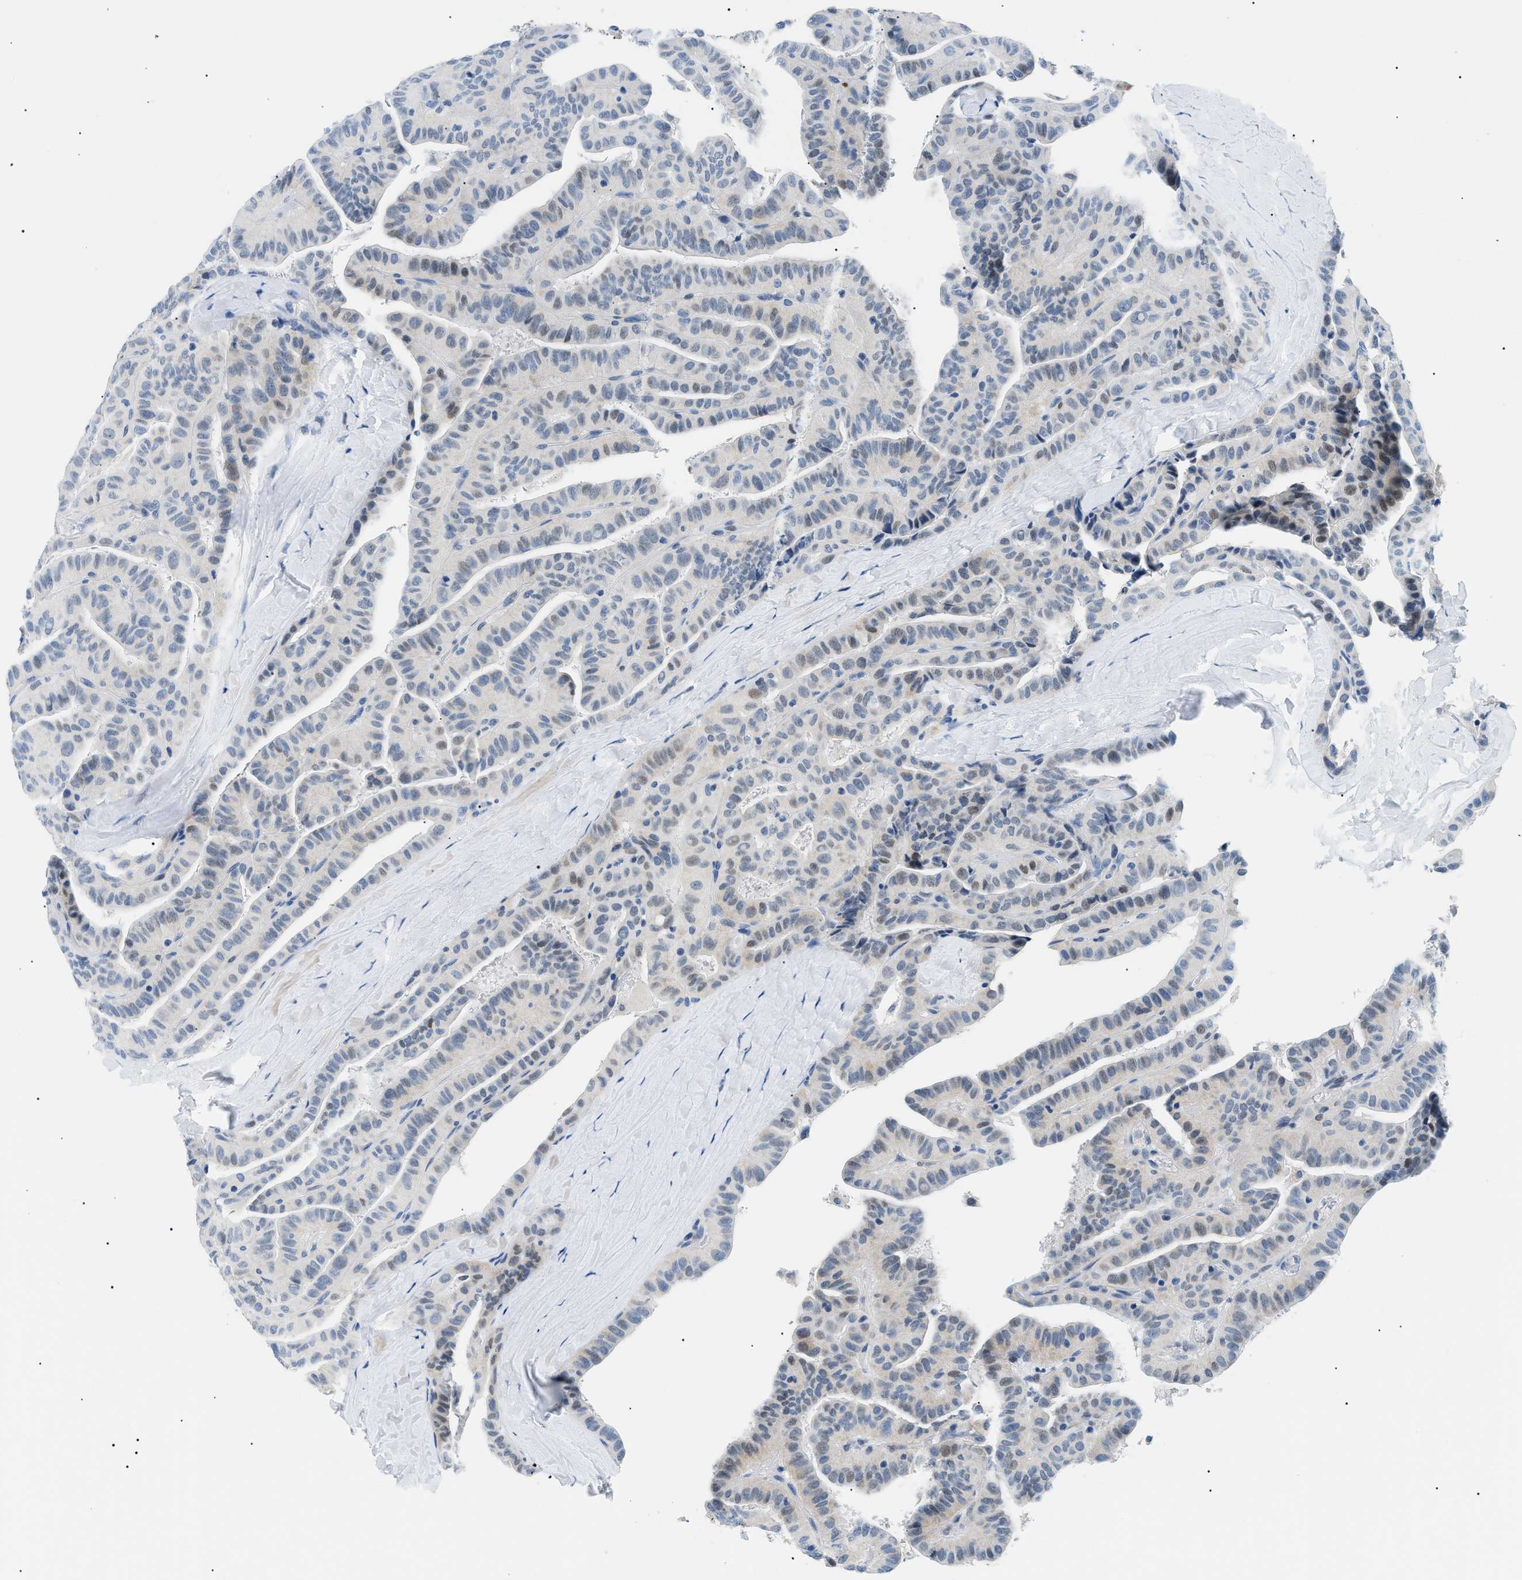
{"staining": {"intensity": "weak", "quantity": "<25%", "location": "nuclear"}, "tissue": "thyroid cancer", "cell_type": "Tumor cells", "image_type": "cancer", "snomed": [{"axis": "morphology", "description": "Papillary adenocarcinoma, NOS"}, {"axis": "topography", "description": "Thyroid gland"}], "caption": "The photomicrograph shows no significant expression in tumor cells of thyroid papillary adenocarcinoma. (Stains: DAB (3,3'-diaminobenzidine) immunohistochemistry with hematoxylin counter stain, Microscopy: brightfield microscopy at high magnification).", "gene": "SMARCC1", "patient": {"sex": "male", "age": 77}}